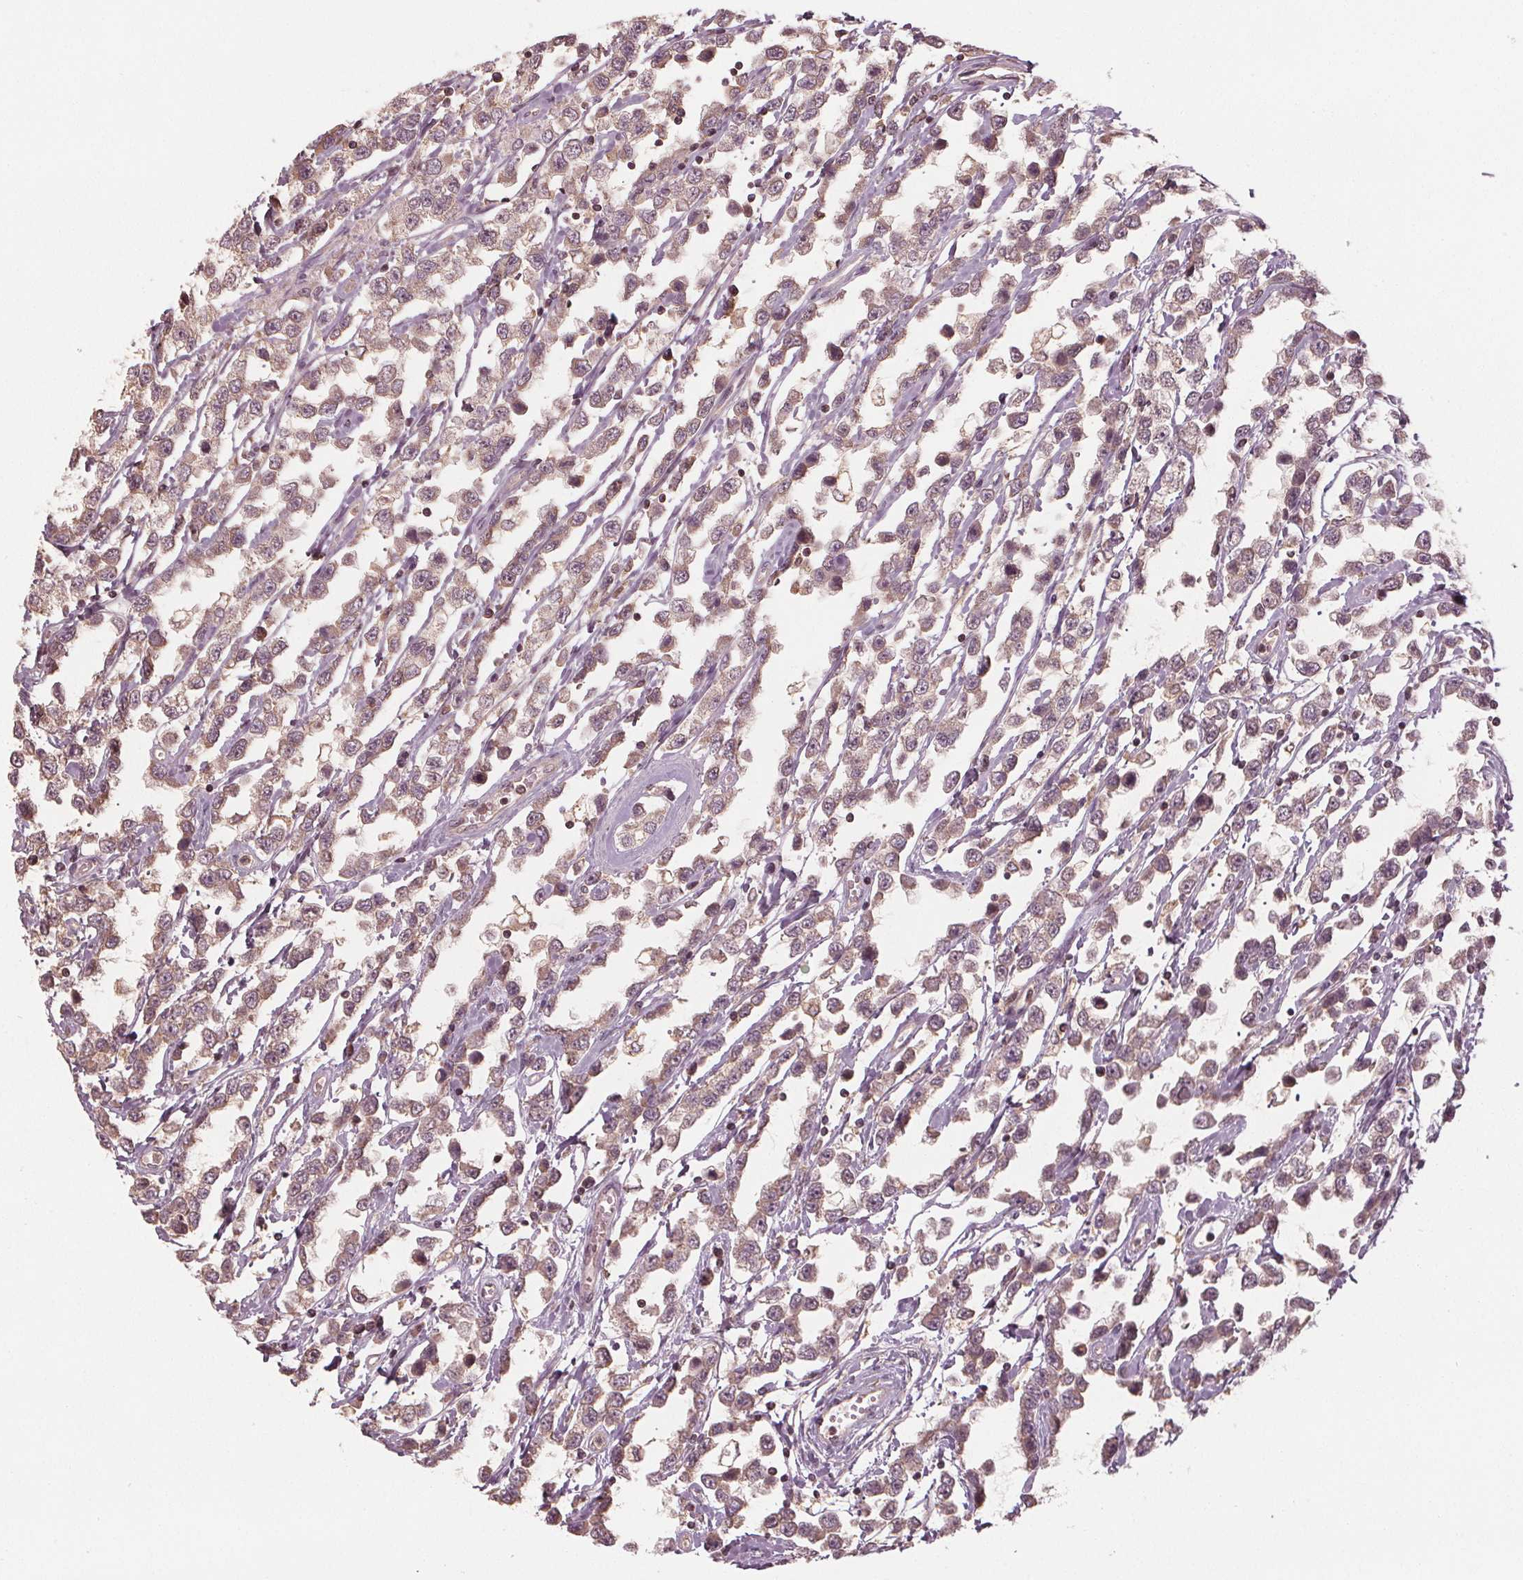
{"staining": {"intensity": "weak", "quantity": "<25%", "location": "cytoplasmic/membranous"}, "tissue": "testis cancer", "cell_type": "Tumor cells", "image_type": "cancer", "snomed": [{"axis": "morphology", "description": "Seminoma, NOS"}, {"axis": "topography", "description": "Testis"}], "caption": "Immunohistochemical staining of human testis cancer (seminoma) exhibits no significant staining in tumor cells.", "gene": "GNB2", "patient": {"sex": "male", "age": 34}}